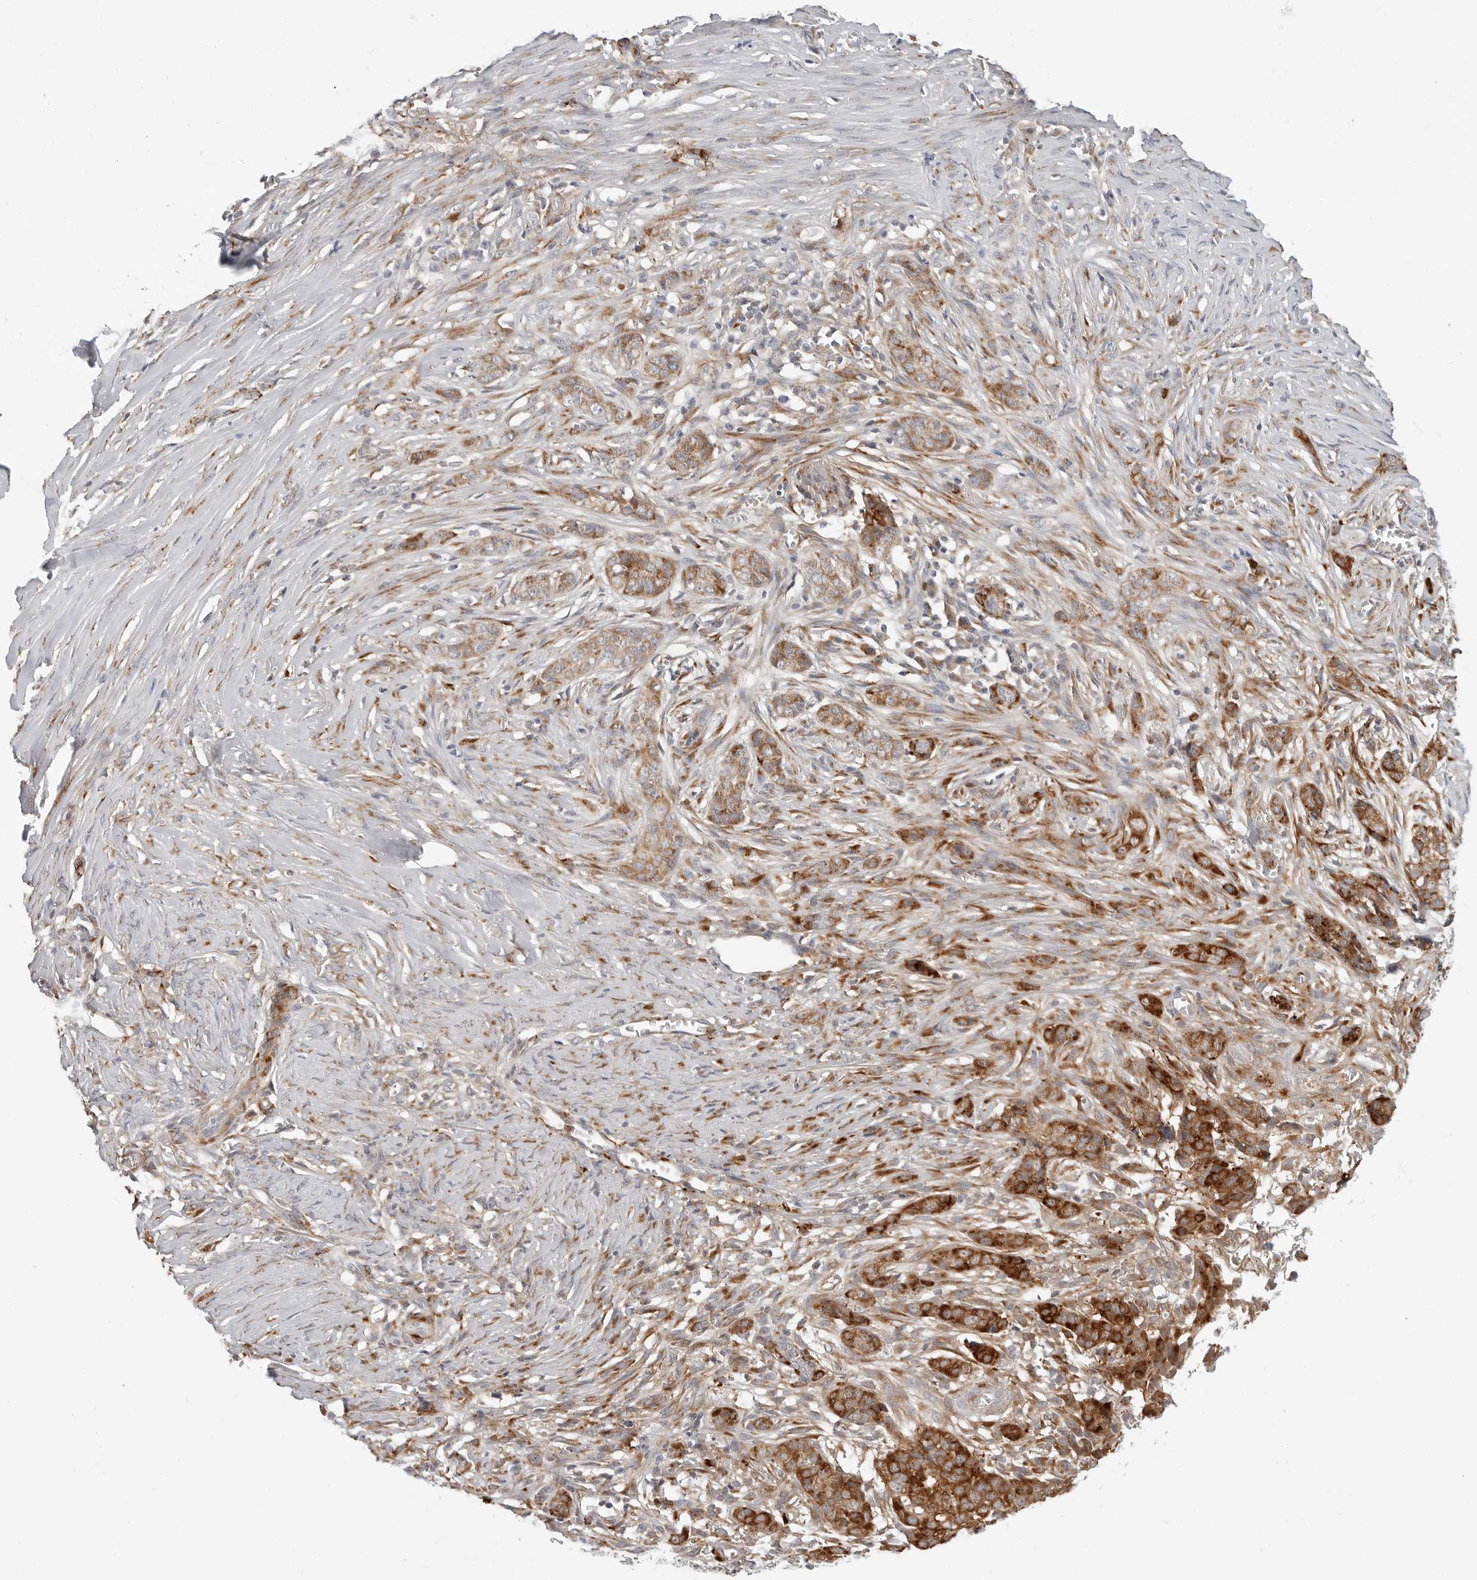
{"staining": {"intensity": "strong", "quantity": "25%-75%", "location": "cytoplasmic/membranous"}, "tissue": "skin cancer", "cell_type": "Tumor cells", "image_type": "cancer", "snomed": [{"axis": "morphology", "description": "Basal cell carcinoma"}, {"axis": "topography", "description": "Skin"}], "caption": "Immunohistochemical staining of human basal cell carcinoma (skin) demonstrates high levels of strong cytoplasmic/membranous positivity in about 25%-75% of tumor cells.", "gene": "C1QTNF1", "patient": {"sex": "female", "age": 64}}